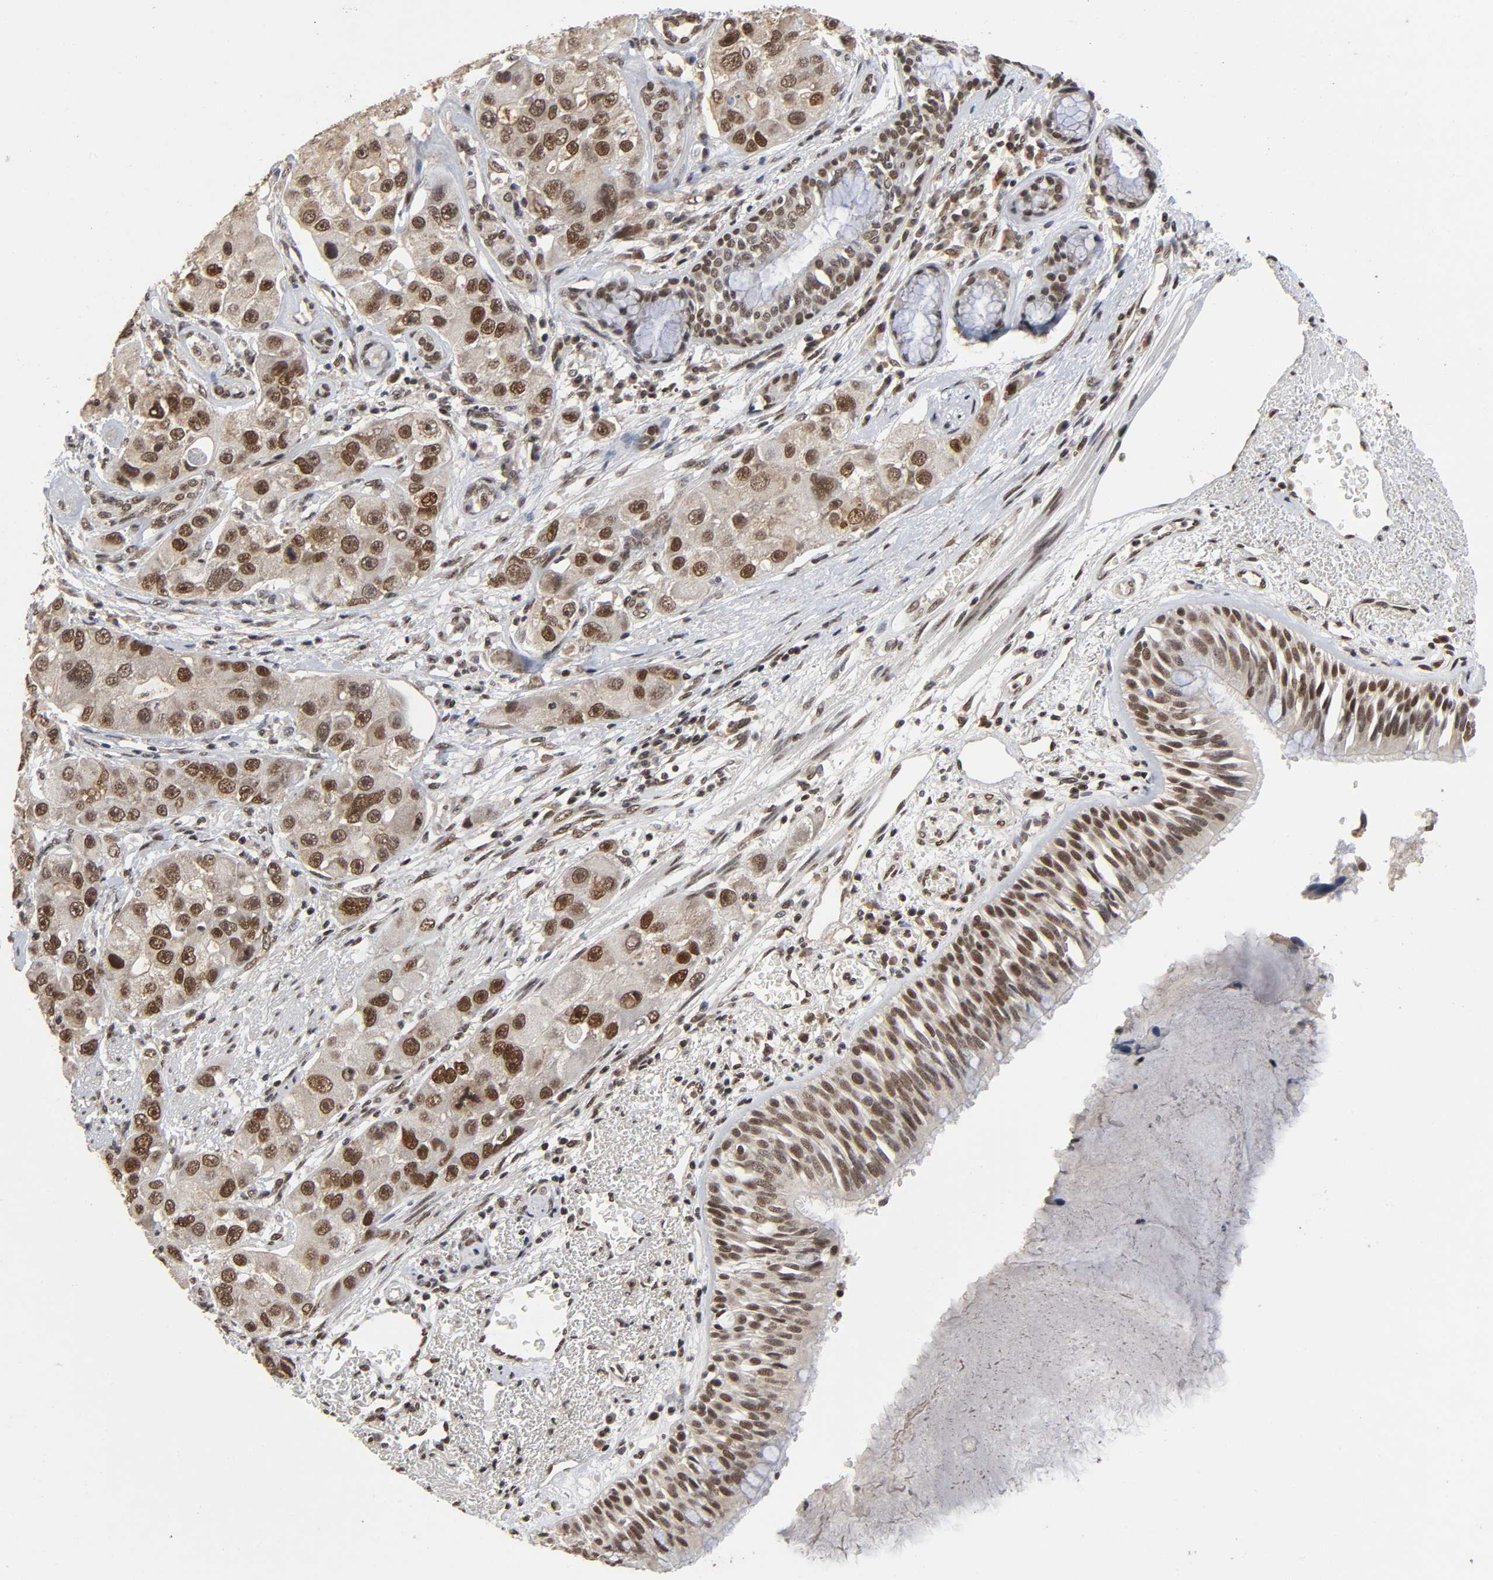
{"staining": {"intensity": "strong", "quantity": ">75%", "location": "nuclear"}, "tissue": "bronchus", "cell_type": "Respiratory epithelial cells", "image_type": "normal", "snomed": [{"axis": "morphology", "description": "Normal tissue, NOS"}, {"axis": "morphology", "description": "Adenocarcinoma, NOS"}, {"axis": "morphology", "description": "Adenocarcinoma, metastatic, NOS"}, {"axis": "topography", "description": "Lymph node"}, {"axis": "topography", "description": "Bronchus"}, {"axis": "topography", "description": "Lung"}], "caption": "Protein expression analysis of unremarkable bronchus displays strong nuclear staining in approximately >75% of respiratory epithelial cells.", "gene": "ZNF384", "patient": {"sex": "female", "age": 54}}